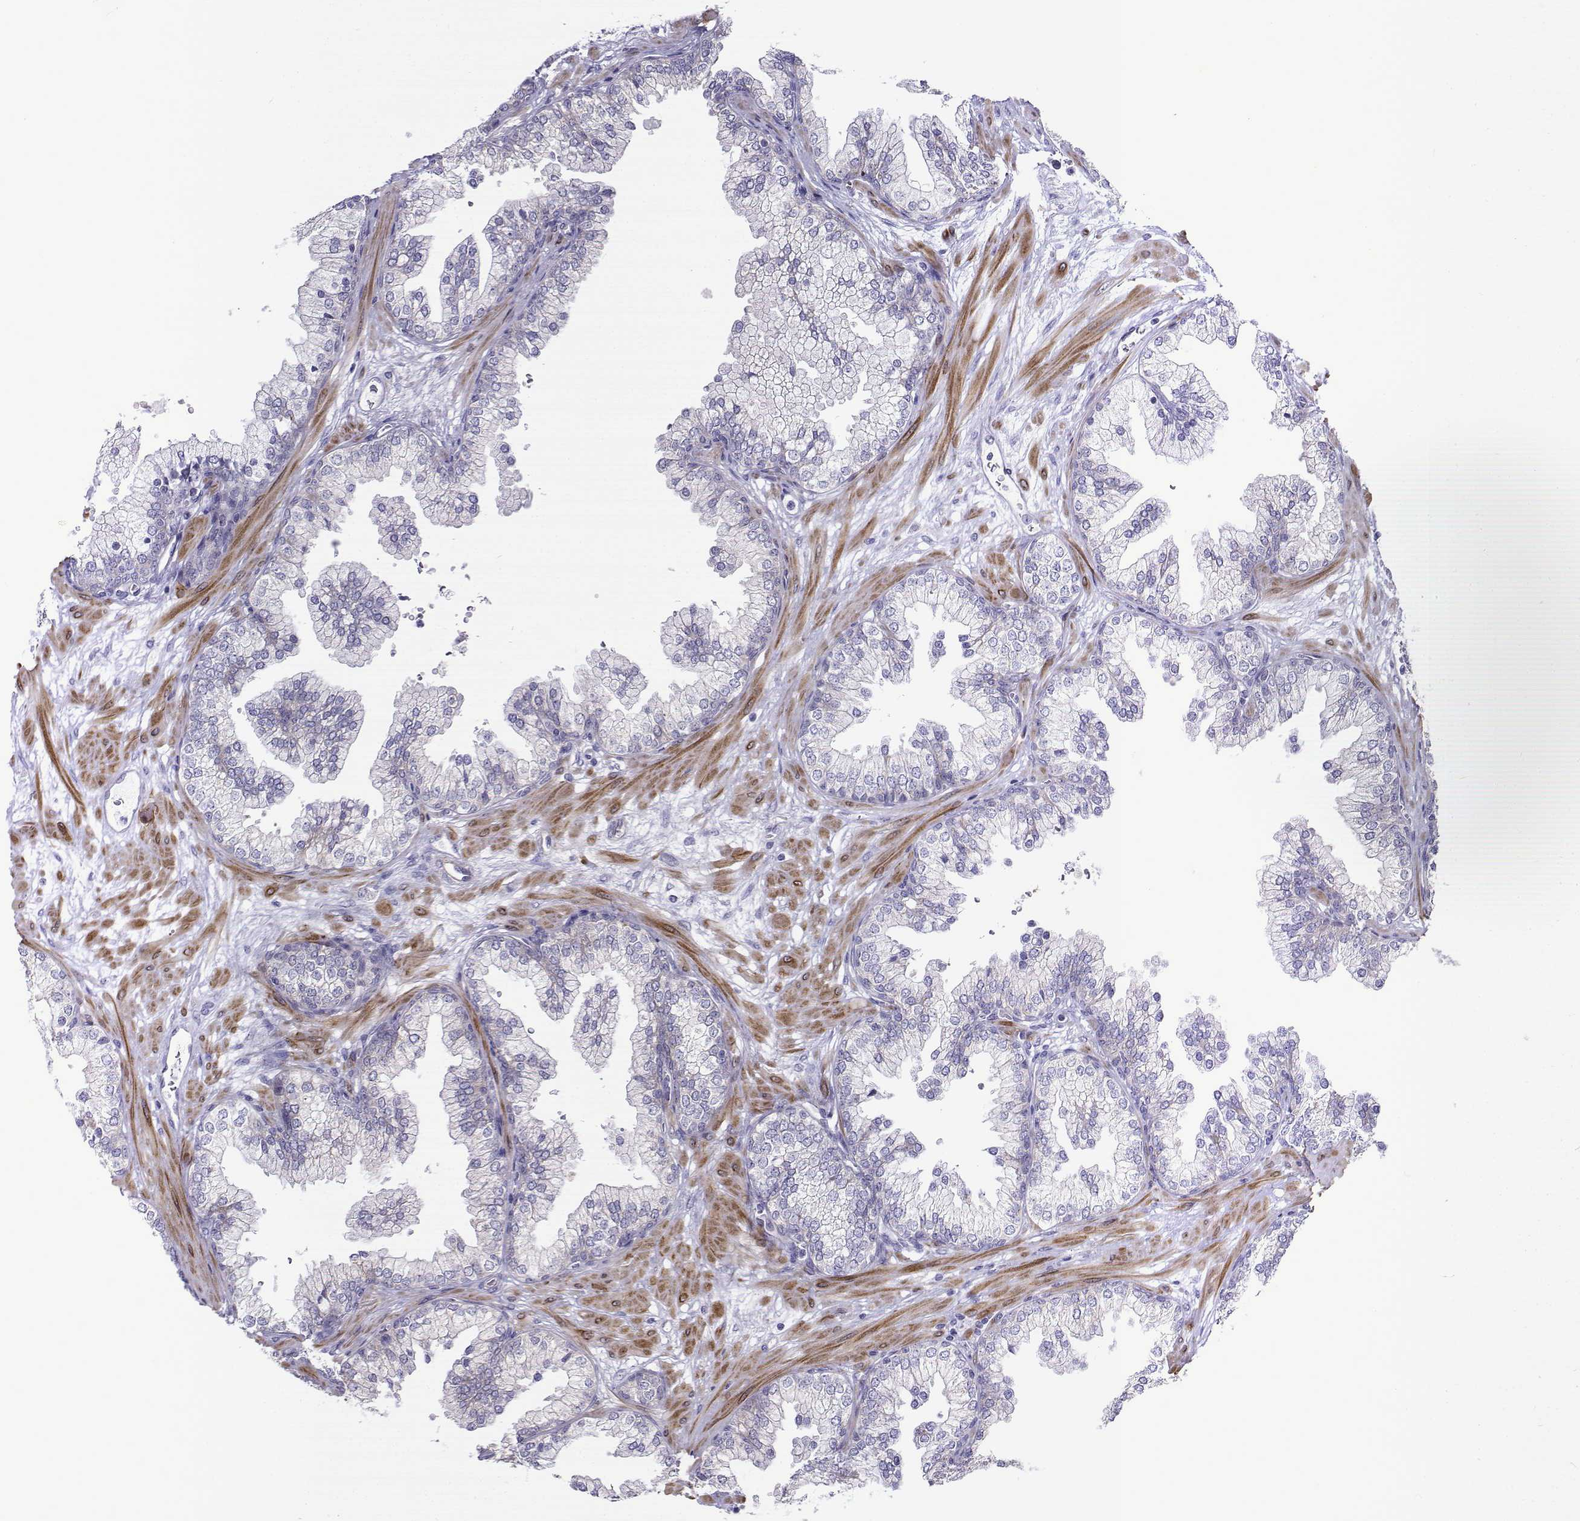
{"staining": {"intensity": "negative", "quantity": "none", "location": "none"}, "tissue": "prostate", "cell_type": "Glandular cells", "image_type": "normal", "snomed": [{"axis": "morphology", "description": "Normal tissue, NOS"}, {"axis": "topography", "description": "Prostate"}, {"axis": "topography", "description": "Peripheral nerve tissue"}], "caption": "Immunohistochemistry (IHC) image of benign prostate: human prostate stained with DAB (3,3'-diaminobenzidine) demonstrates no significant protein expression in glandular cells.", "gene": "NOS1AP", "patient": {"sex": "male", "age": 61}}